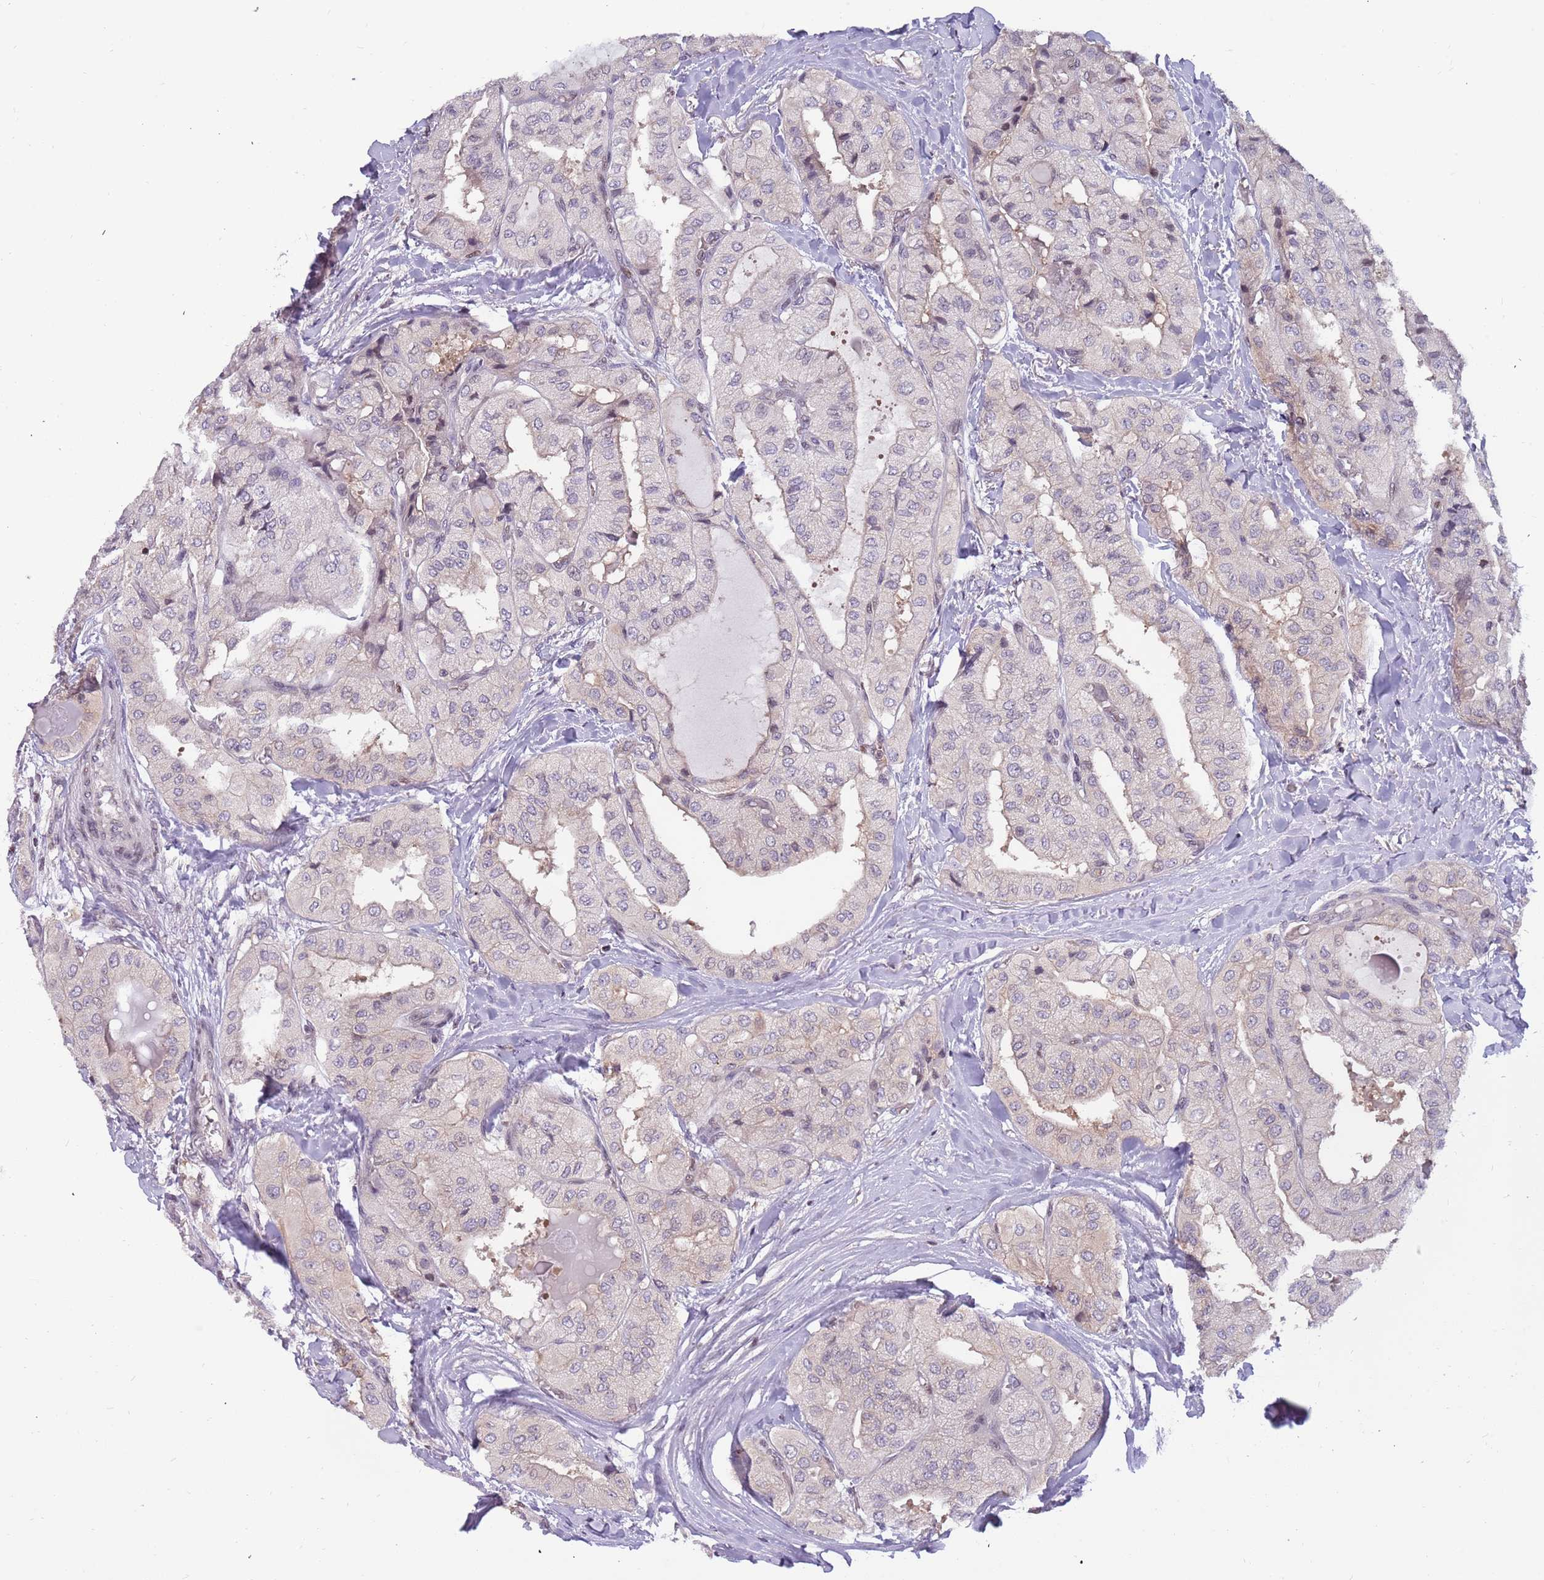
{"staining": {"intensity": "negative", "quantity": "none", "location": "none"}, "tissue": "thyroid cancer", "cell_type": "Tumor cells", "image_type": "cancer", "snomed": [{"axis": "morphology", "description": "Papillary adenocarcinoma, NOS"}, {"axis": "topography", "description": "Thyroid gland"}], "caption": "This photomicrograph is of thyroid papillary adenocarcinoma stained with IHC to label a protein in brown with the nuclei are counter-stained blue. There is no expression in tumor cells.", "gene": "ARHGEF5", "patient": {"sex": "female", "age": 59}}